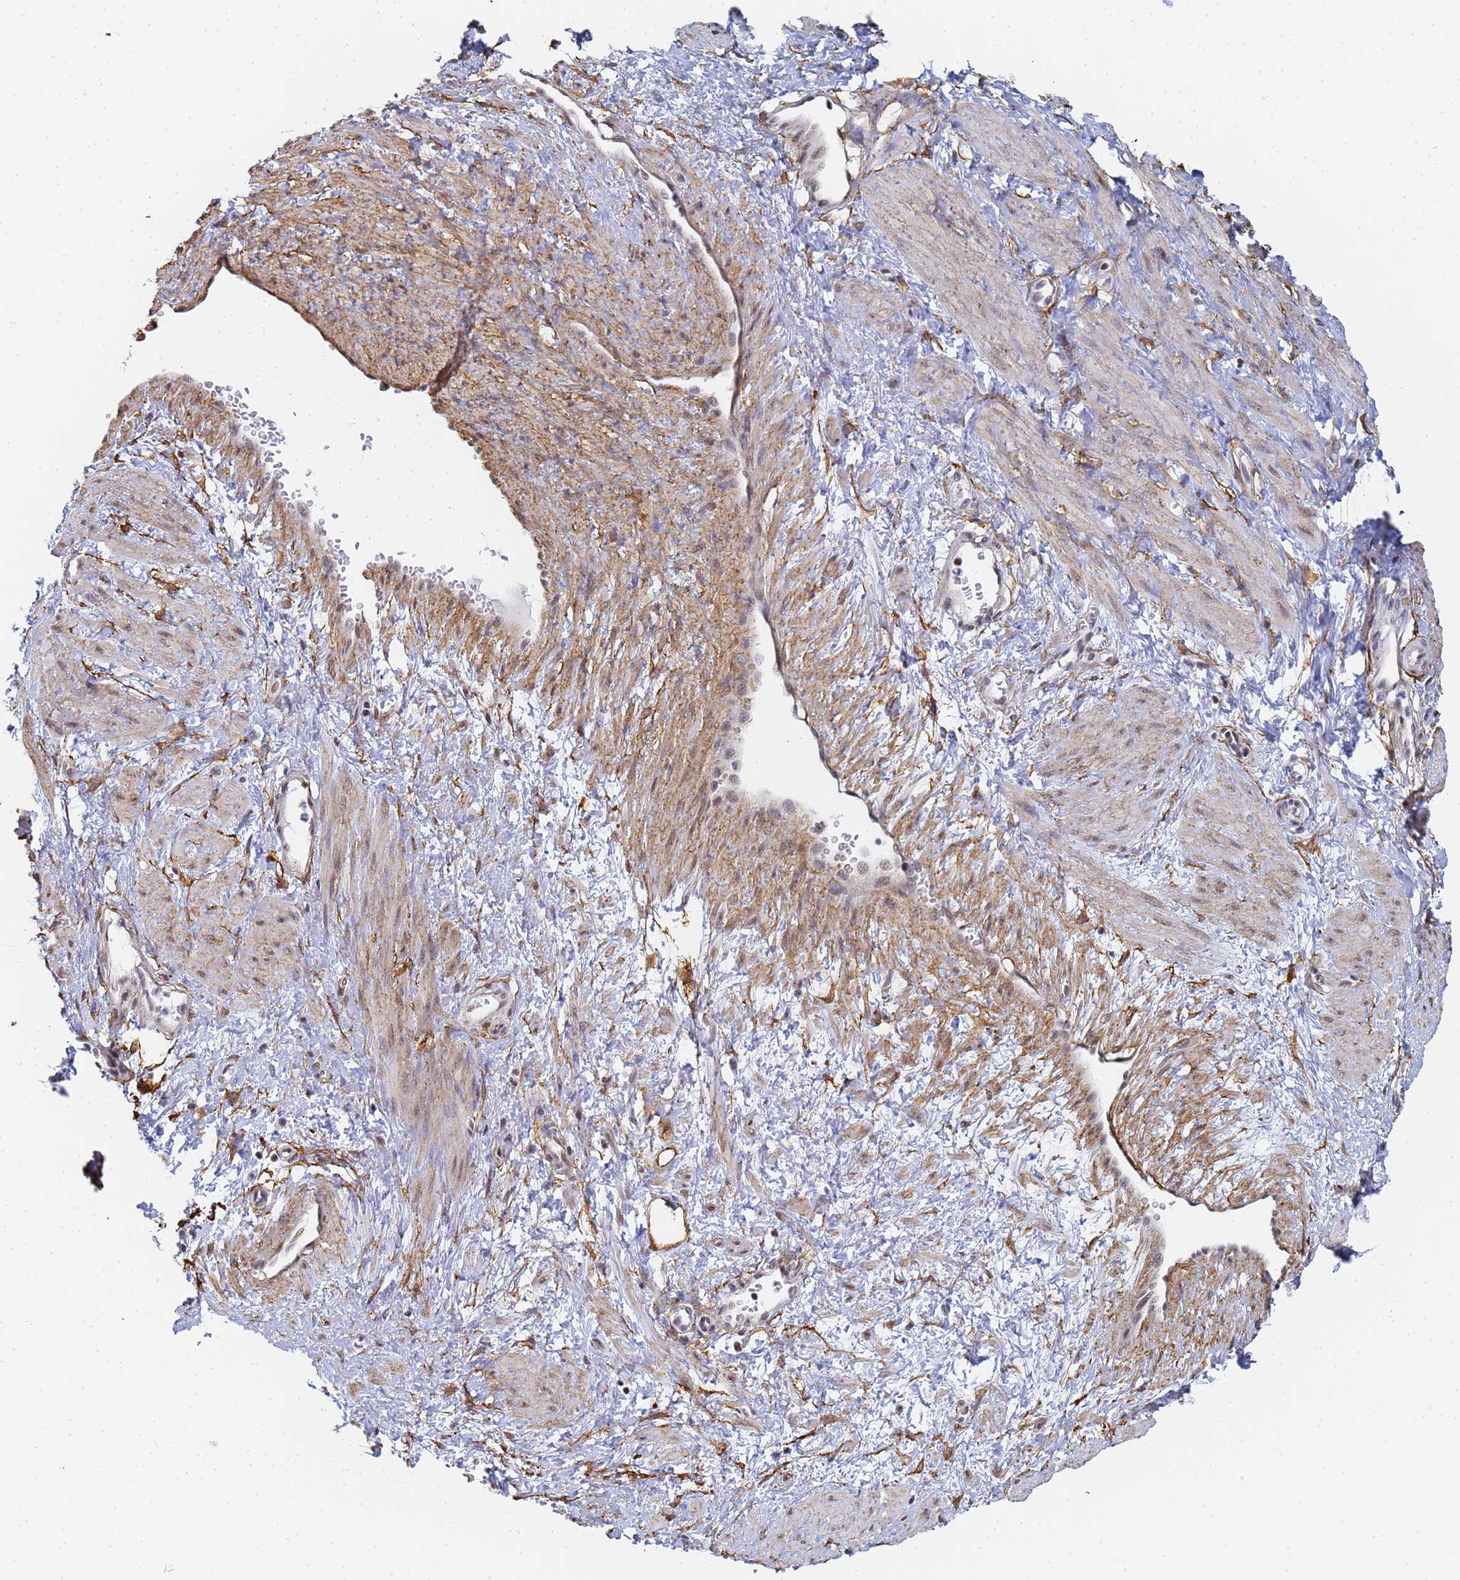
{"staining": {"intensity": "weak", "quantity": "<25%", "location": "cytoplasmic/membranous,nuclear"}, "tissue": "smooth muscle", "cell_type": "Smooth muscle cells", "image_type": "normal", "snomed": [{"axis": "morphology", "description": "Normal tissue, NOS"}, {"axis": "topography", "description": "Smooth muscle"}, {"axis": "topography", "description": "Uterus"}], "caption": "Immunohistochemistry (IHC) image of unremarkable human smooth muscle stained for a protein (brown), which demonstrates no expression in smooth muscle cells. The staining is performed using DAB (3,3'-diaminobenzidine) brown chromogen with nuclei counter-stained in using hematoxylin.", "gene": "PRRT4", "patient": {"sex": "female", "age": 39}}